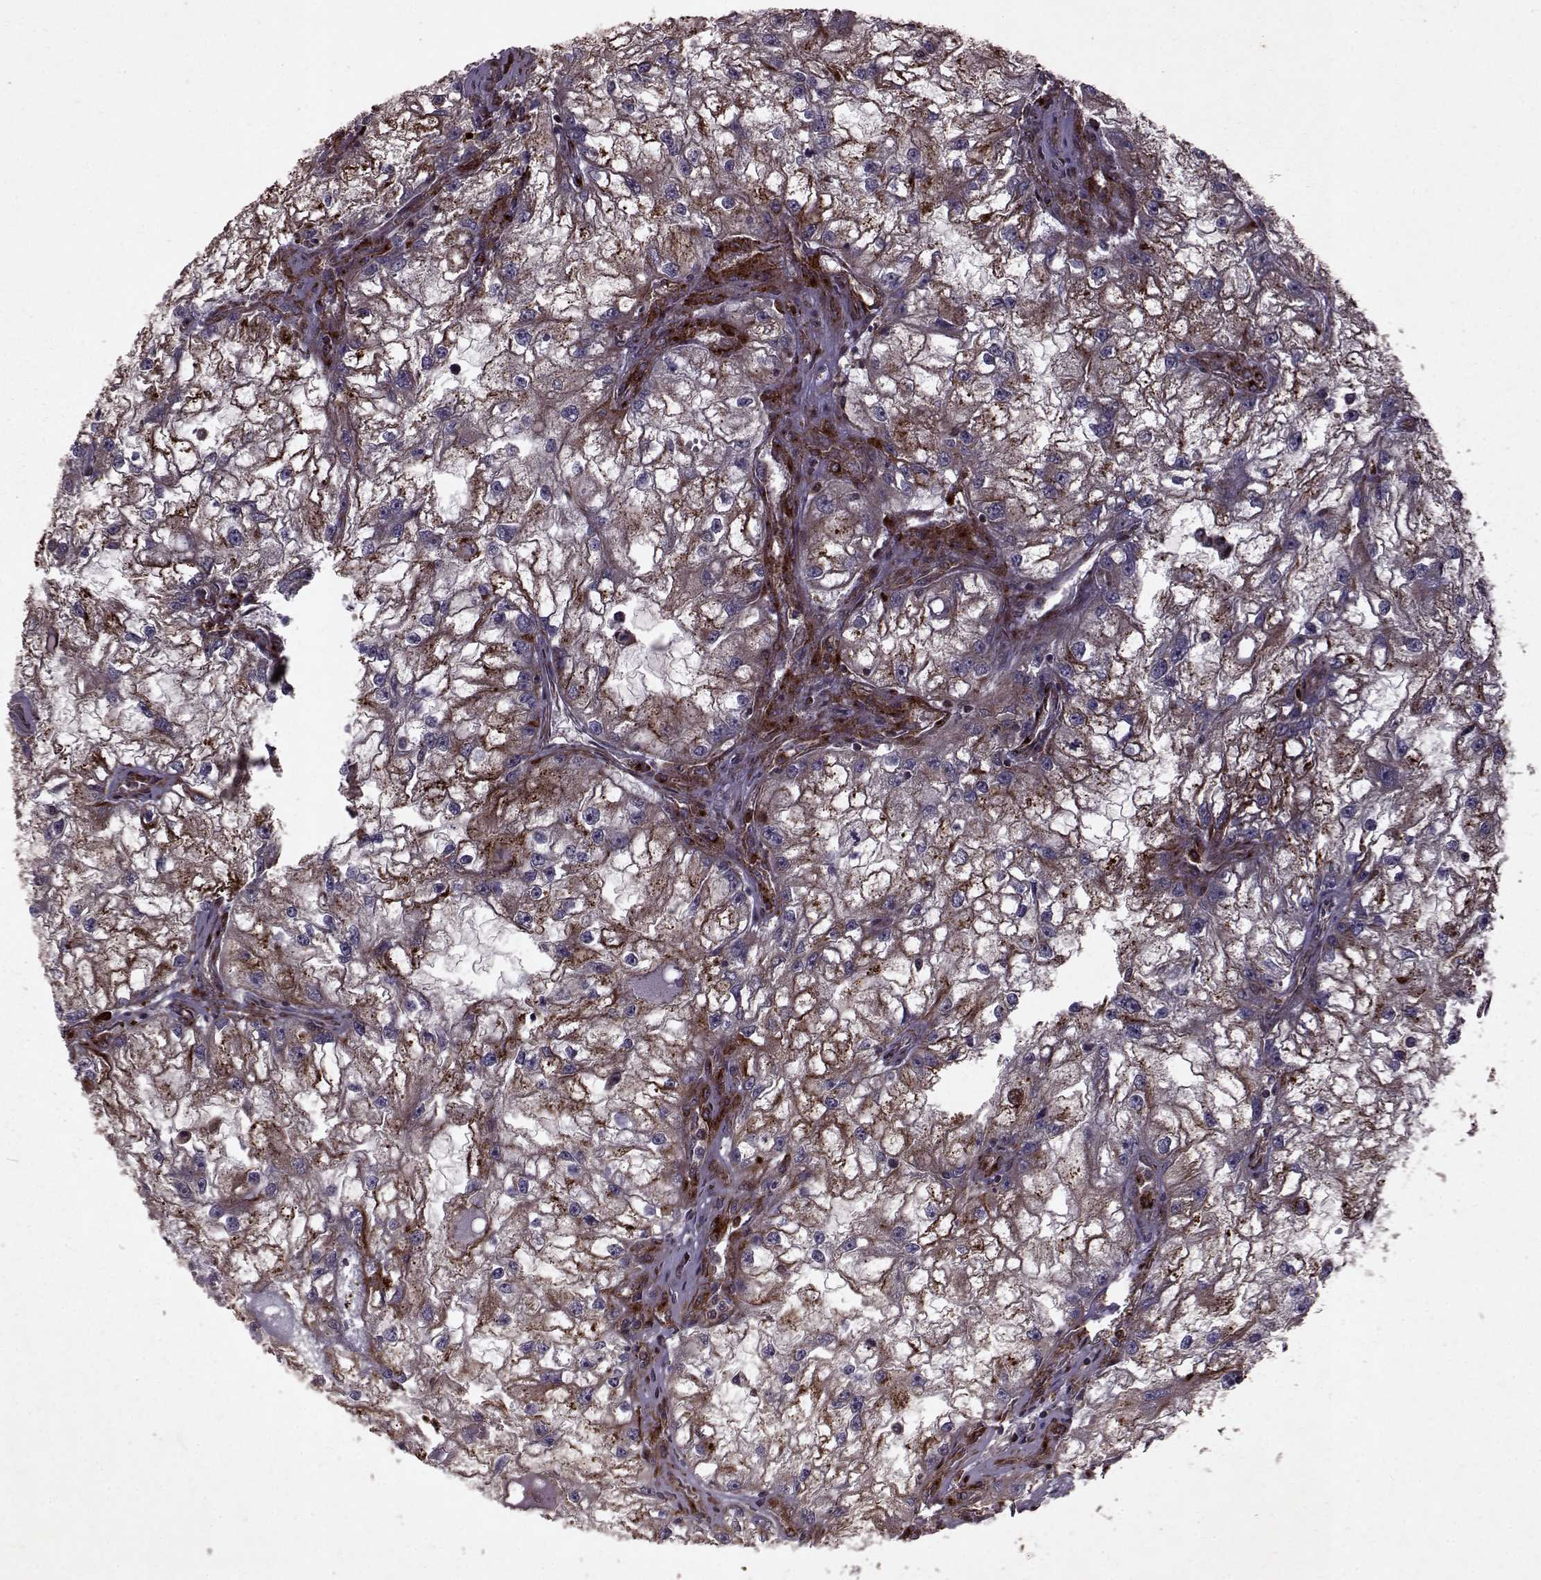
{"staining": {"intensity": "moderate", "quantity": "25%-75%", "location": "cytoplasmic/membranous"}, "tissue": "renal cancer", "cell_type": "Tumor cells", "image_type": "cancer", "snomed": [{"axis": "morphology", "description": "Adenocarcinoma, NOS"}, {"axis": "topography", "description": "Kidney"}], "caption": "A high-resolution micrograph shows immunohistochemistry staining of renal cancer, which displays moderate cytoplasmic/membranous expression in about 25%-75% of tumor cells. (DAB = brown stain, brightfield microscopy at high magnification).", "gene": "FXN", "patient": {"sex": "male", "age": 59}}